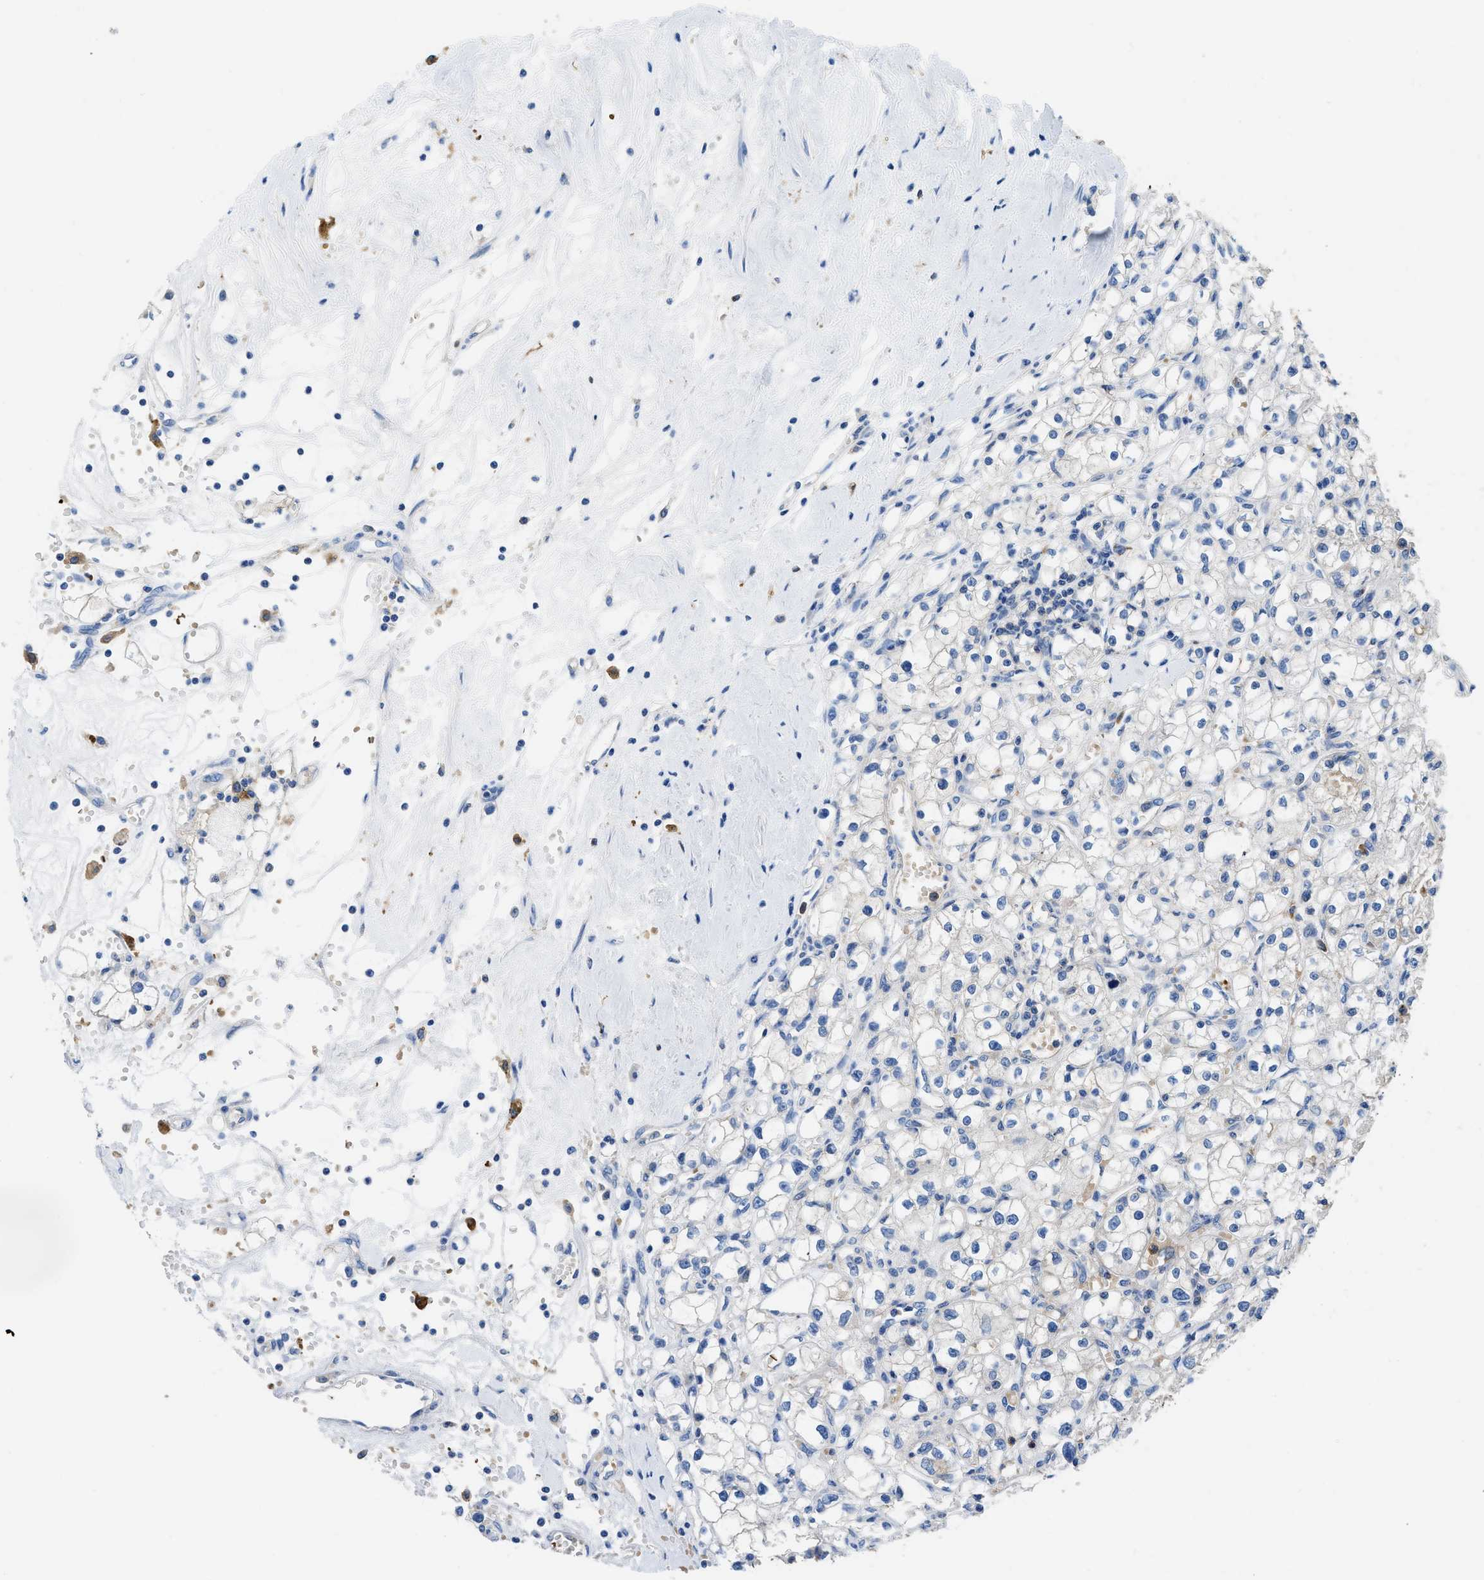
{"staining": {"intensity": "negative", "quantity": "none", "location": "none"}, "tissue": "renal cancer", "cell_type": "Tumor cells", "image_type": "cancer", "snomed": [{"axis": "morphology", "description": "Adenocarcinoma, NOS"}, {"axis": "topography", "description": "Kidney"}], "caption": "Renal adenocarcinoma stained for a protein using immunohistochemistry exhibits no expression tumor cells.", "gene": "NEB", "patient": {"sex": "male", "age": 56}}